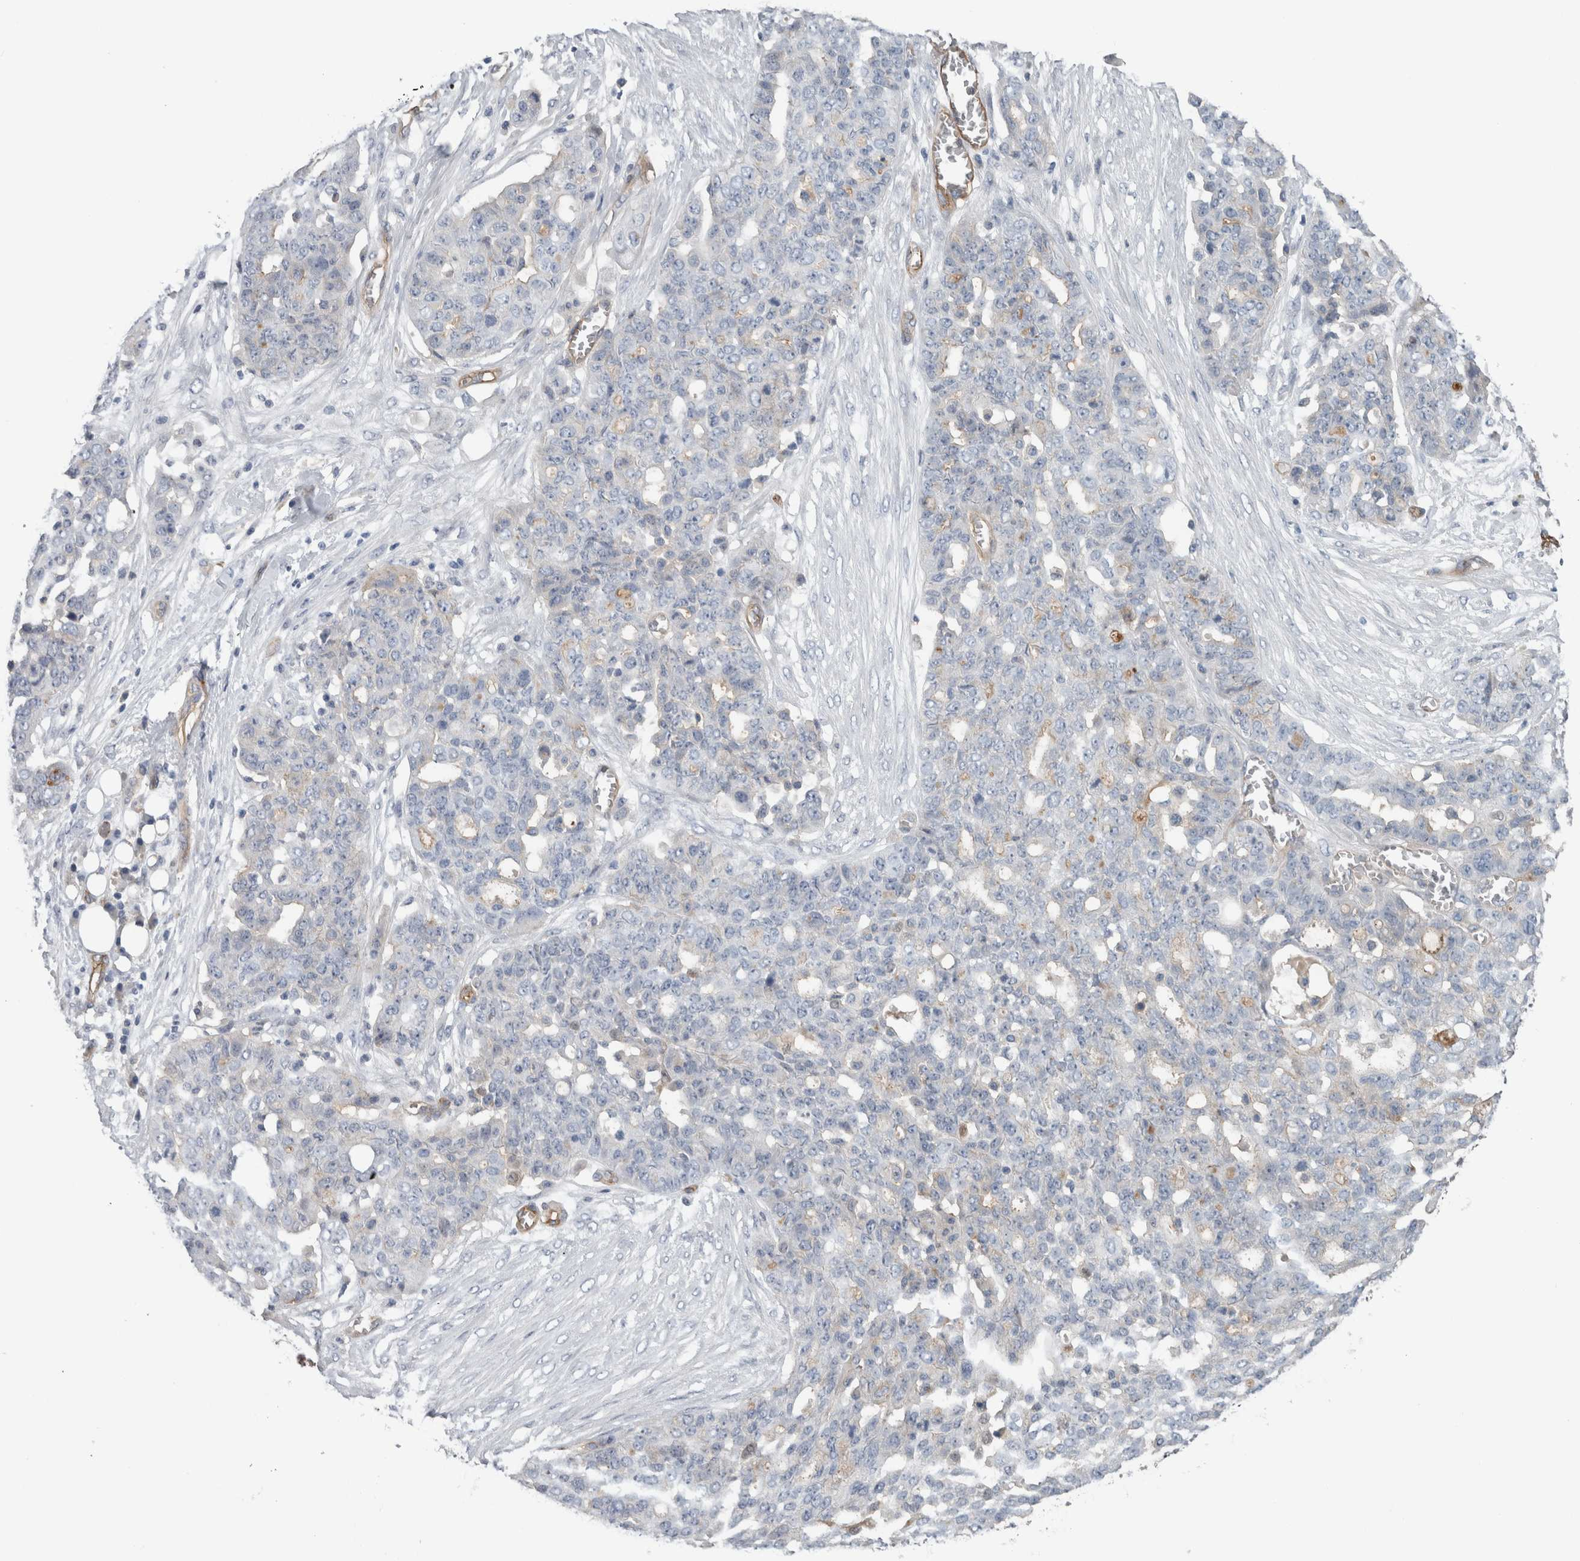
{"staining": {"intensity": "negative", "quantity": "none", "location": "none"}, "tissue": "ovarian cancer", "cell_type": "Tumor cells", "image_type": "cancer", "snomed": [{"axis": "morphology", "description": "Cystadenocarcinoma, serous, NOS"}, {"axis": "topography", "description": "Soft tissue"}, {"axis": "topography", "description": "Ovary"}], "caption": "Tumor cells are negative for protein expression in human ovarian cancer. (Stains: DAB (3,3'-diaminobenzidine) IHC with hematoxylin counter stain, Microscopy: brightfield microscopy at high magnification).", "gene": "CD59", "patient": {"sex": "female", "age": 57}}